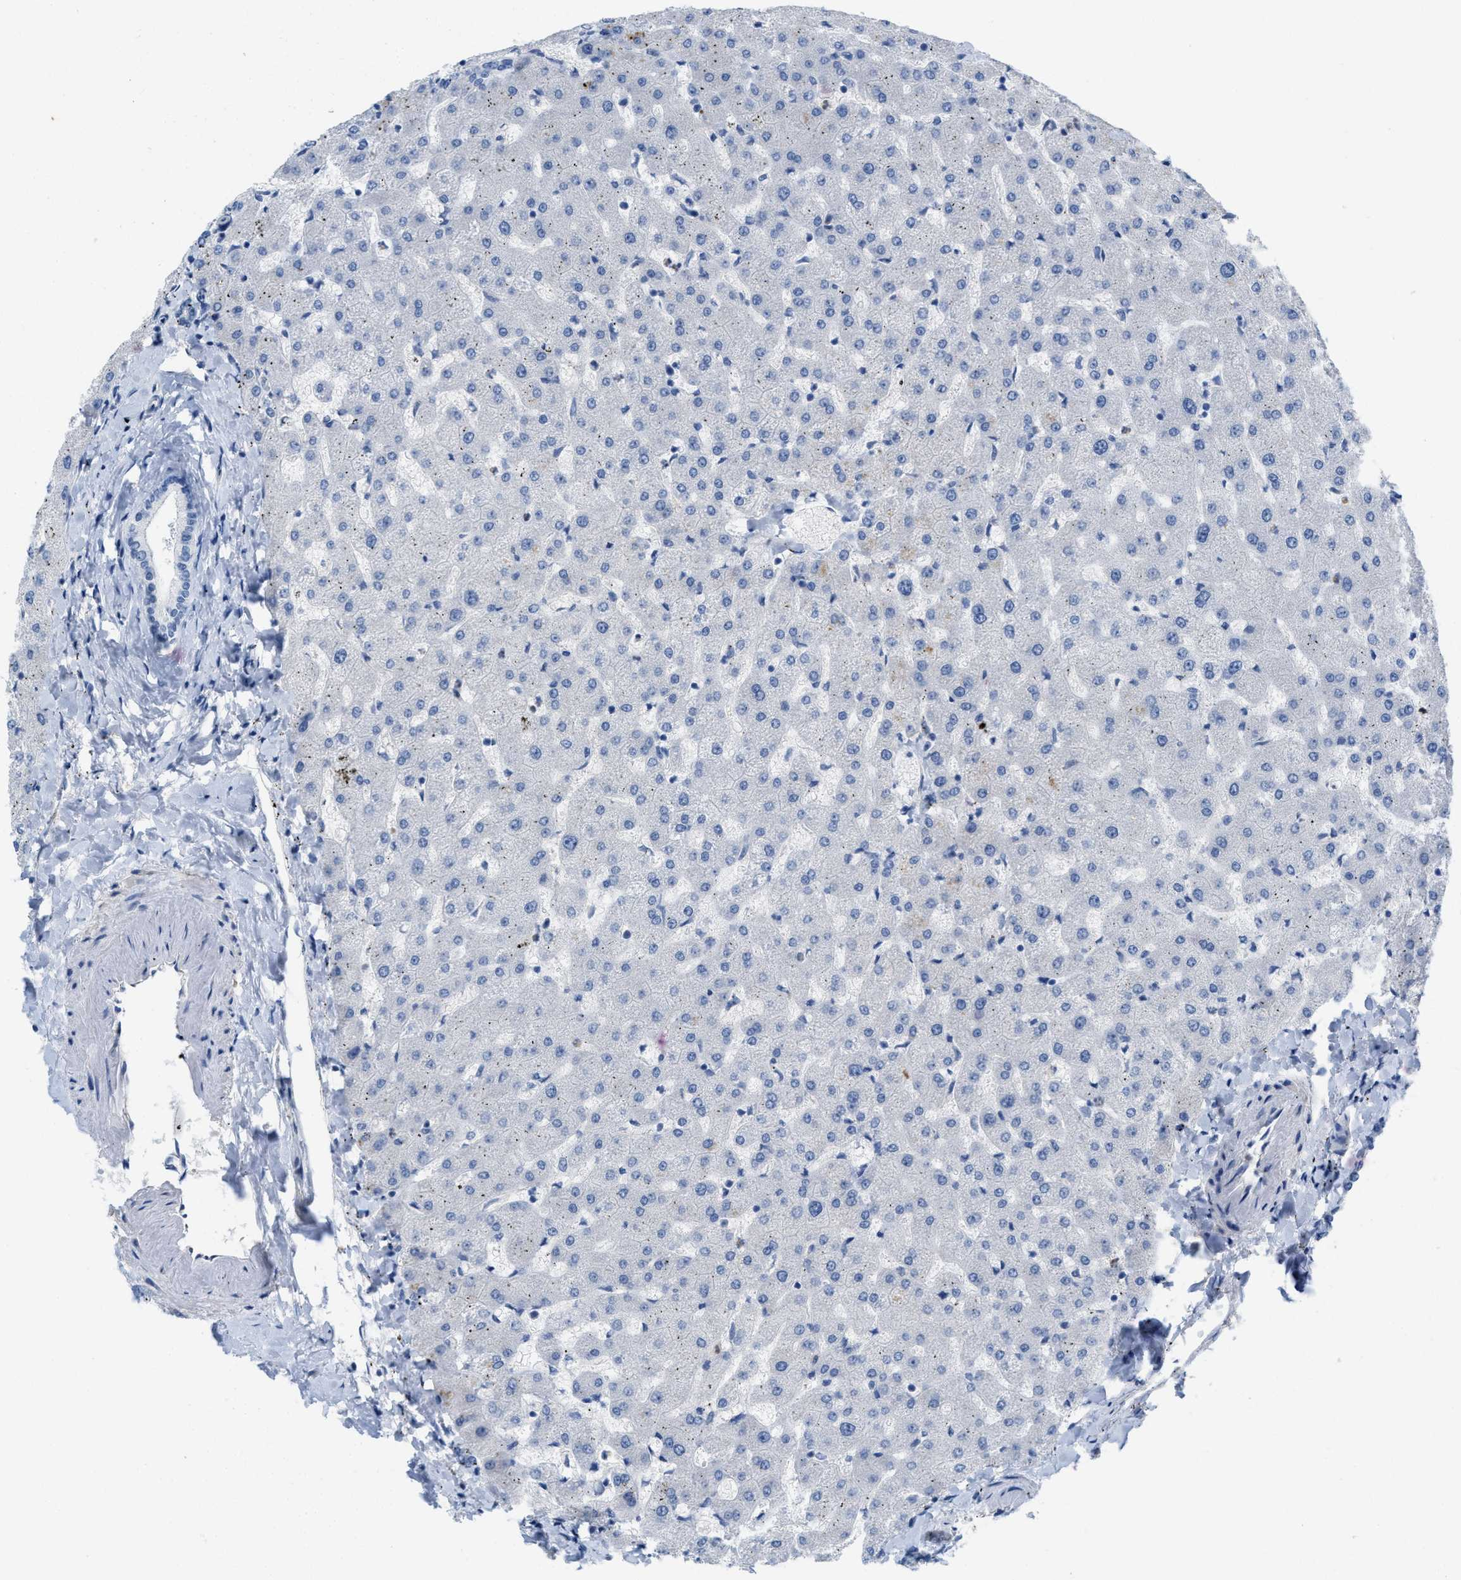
{"staining": {"intensity": "negative", "quantity": "none", "location": "none"}, "tissue": "liver", "cell_type": "Cholangiocytes", "image_type": "normal", "snomed": [{"axis": "morphology", "description": "Normal tissue, NOS"}, {"axis": "topography", "description": "Liver"}], "caption": "DAB immunohistochemical staining of normal human liver displays no significant staining in cholangiocytes.", "gene": "CPA2", "patient": {"sex": "female", "age": 63}}